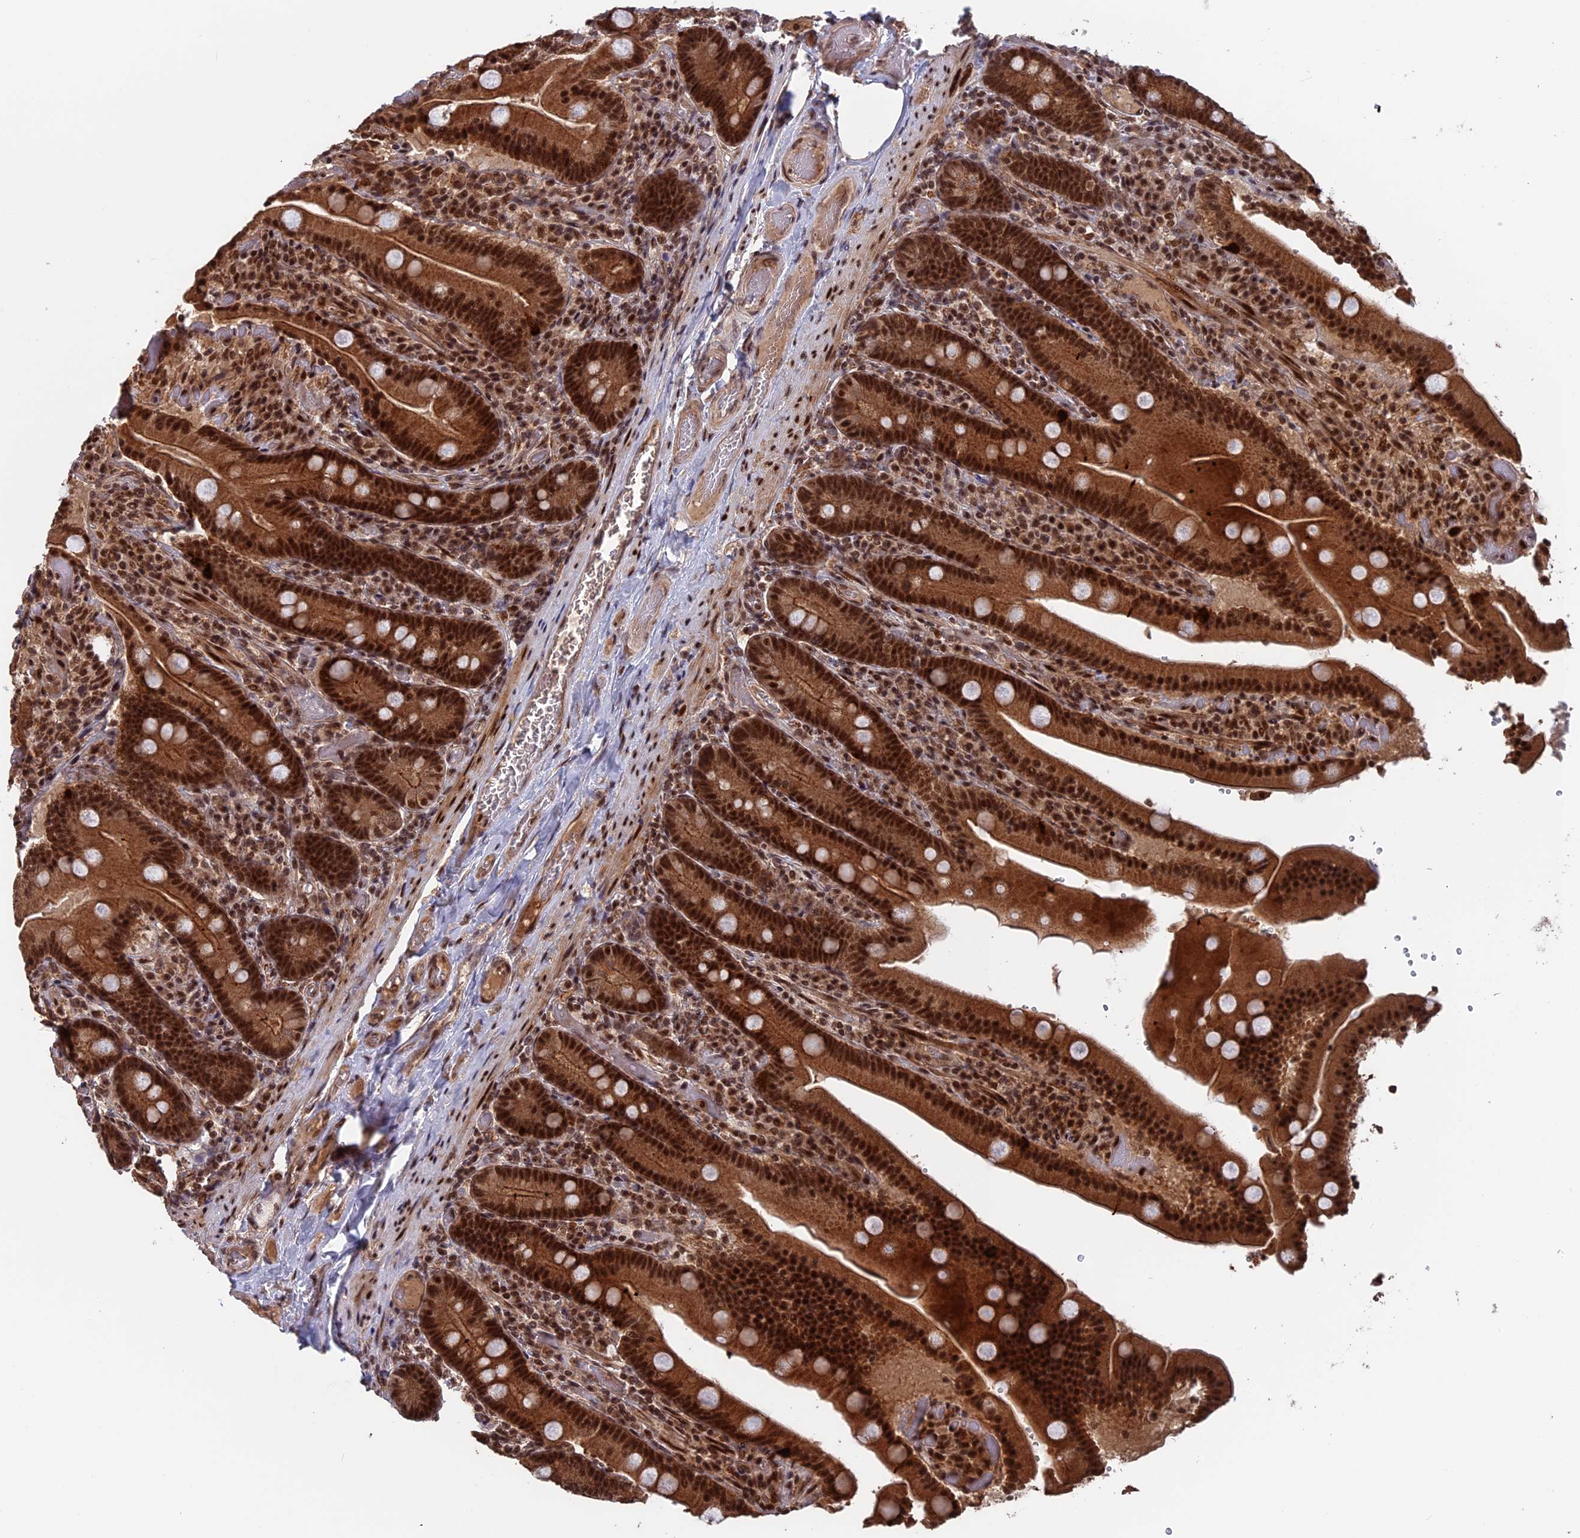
{"staining": {"intensity": "strong", "quantity": ">75%", "location": "cytoplasmic/membranous,nuclear"}, "tissue": "duodenum", "cell_type": "Glandular cells", "image_type": "normal", "snomed": [{"axis": "morphology", "description": "Normal tissue, NOS"}, {"axis": "topography", "description": "Duodenum"}], "caption": "Protein analysis of unremarkable duodenum demonstrates strong cytoplasmic/membranous,nuclear expression in about >75% of glandular cells.", "gene": "CACTIN", "patient": {"sex": "female", "age": 62}}